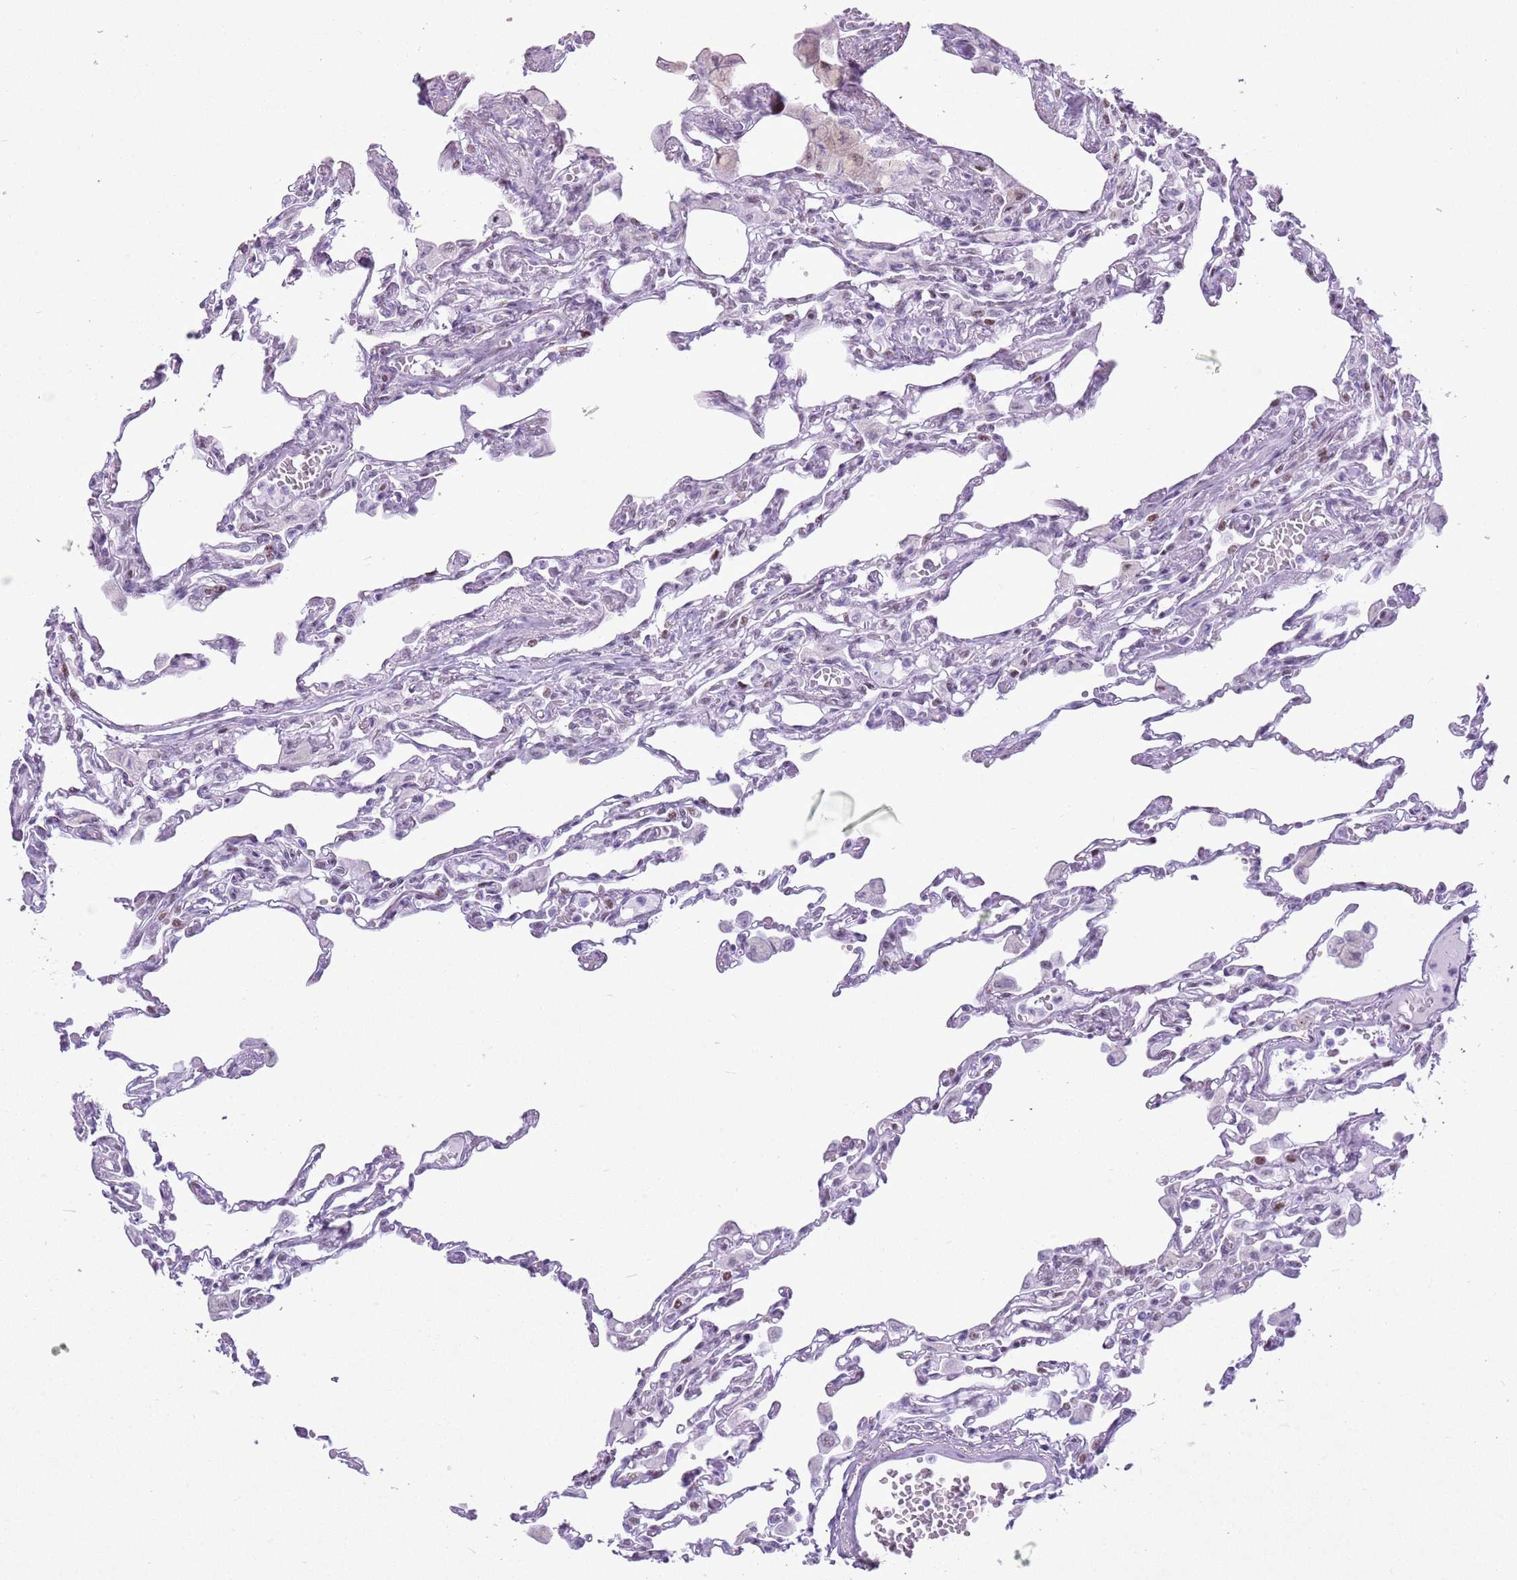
{"staining": {"intensity": "negative", "quantity": "none", "location": "none"}, "tissue": "lung", "cell_type": "Alveolar cells", "image_type": "normal", "snomed": [{"axis": "morphology", "description": "Normal tissue, NOS"}, {"axis": "topography", "description": "Bronchus"}, {"axis": "topography", "description": "Lung"}], "caption": "IHC image of benign human lung stained for a protein (brown), which reveals no staining in alveolar cells. Brightfield microscopy of IHC stained with DAB (3,3'-diaminobenzidine) (brown) and hematoxylin (blue), captured at high magnification.", "gene": "ASIP", "patient": {"sex": "female", "age": 49}}